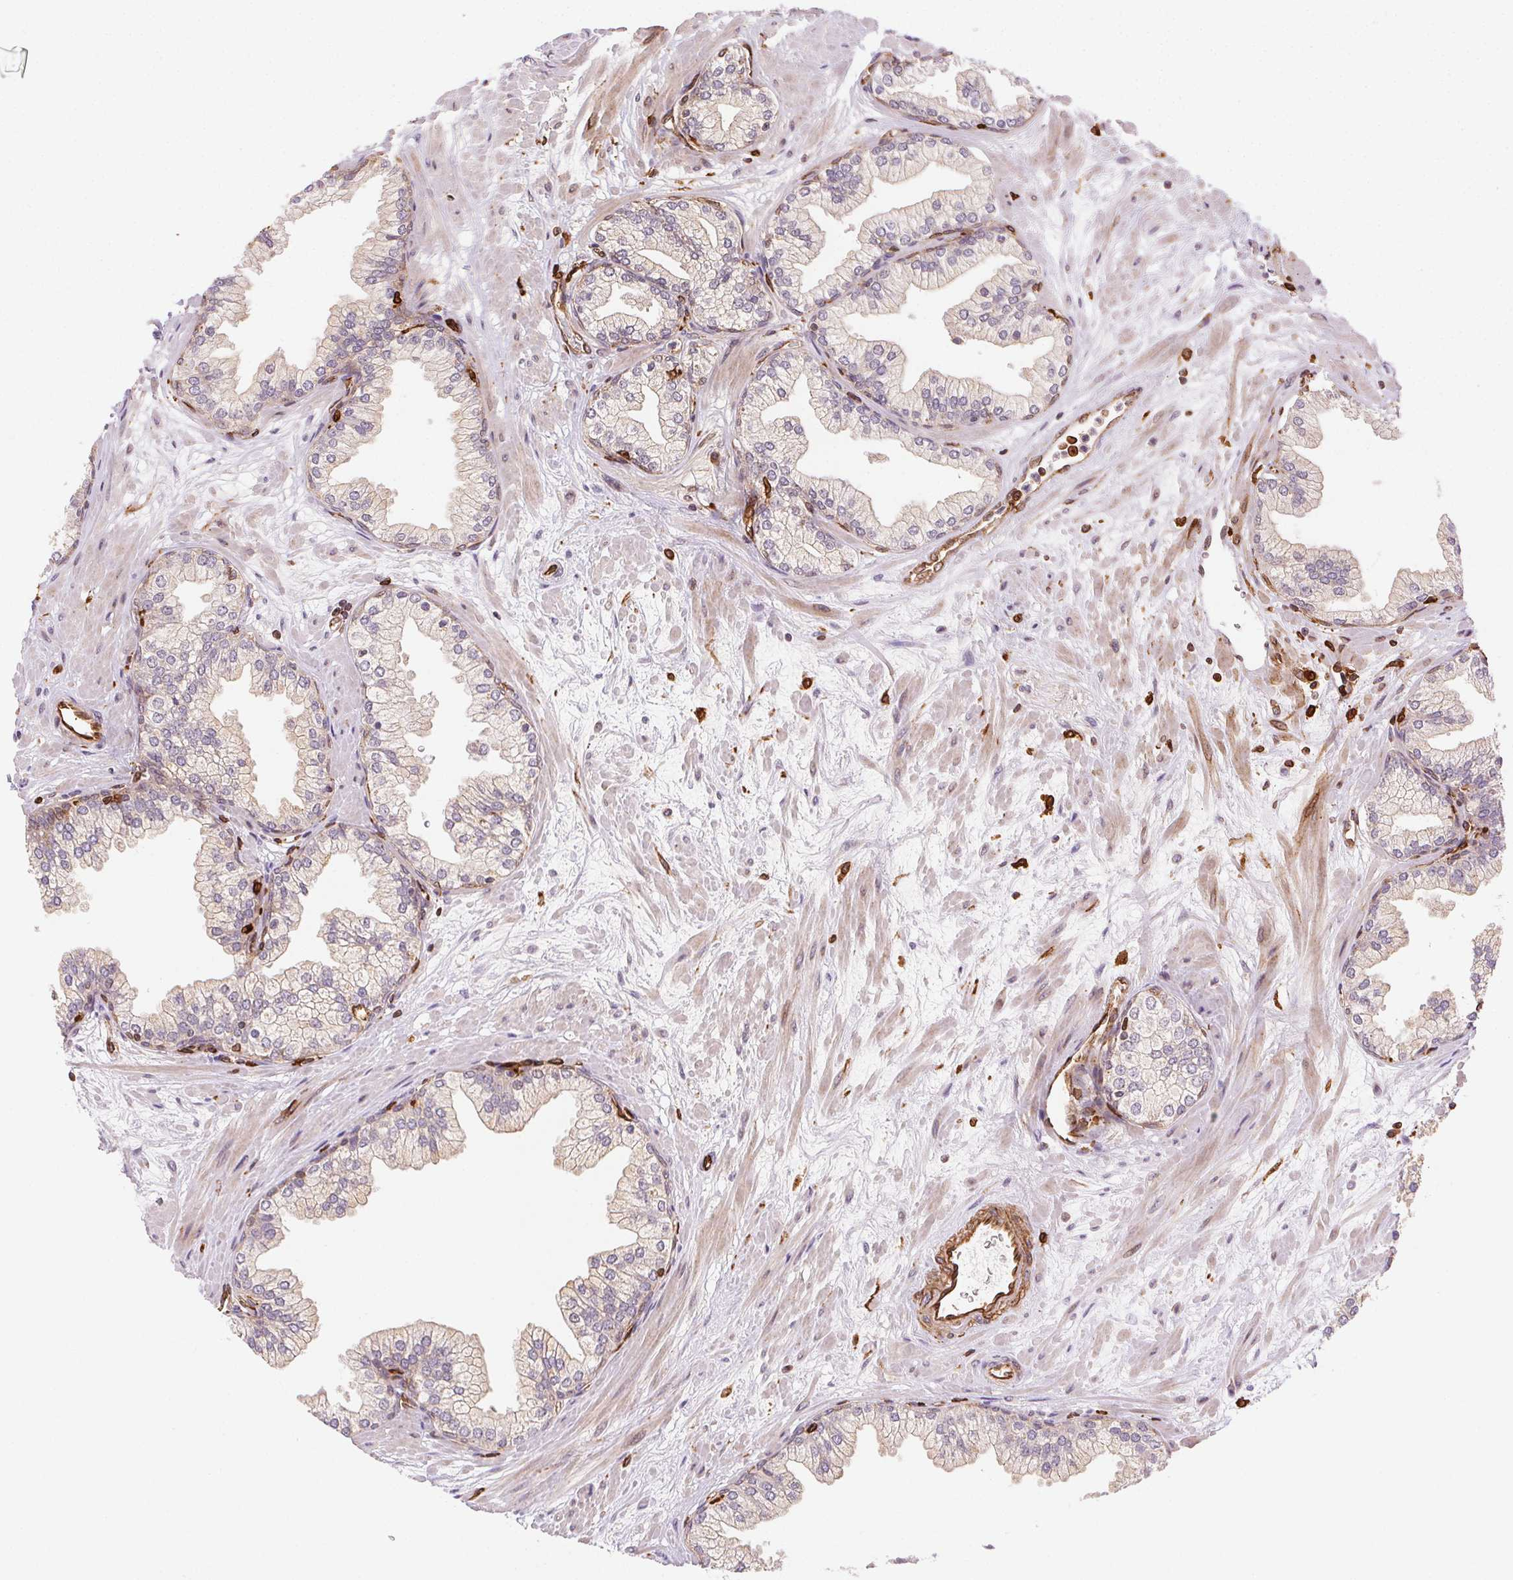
{"staining": {"intensity": "weak", "quantity": "25%-75%", "location": "cytoplasmic/membranous"}, "tissue": "prostate", "cell_type": "Glandular cells", "image_type": "normal", "snomed": [{"axis": "morphology", "description": "Normal tissue, NOS"}, {"axis": "topography", "description": "Prostate"}, {"axis": "topography", "description": "Peripheral nerve tissue"}], "caption": "Unremarkable prostate exhibits weak cytoplasmic/membranous positivity in approximately 25%-75% of glandular cells, visualized by immunohistochemistry. The staining is performed using DAB (3,3'-diaminobenzidine) brown chromogen to label protein expression. The nuclei are counter-stained blue using hematoxylin.", "gene": "RNASET2", "patient": {"sex": "male", "age": 61}}